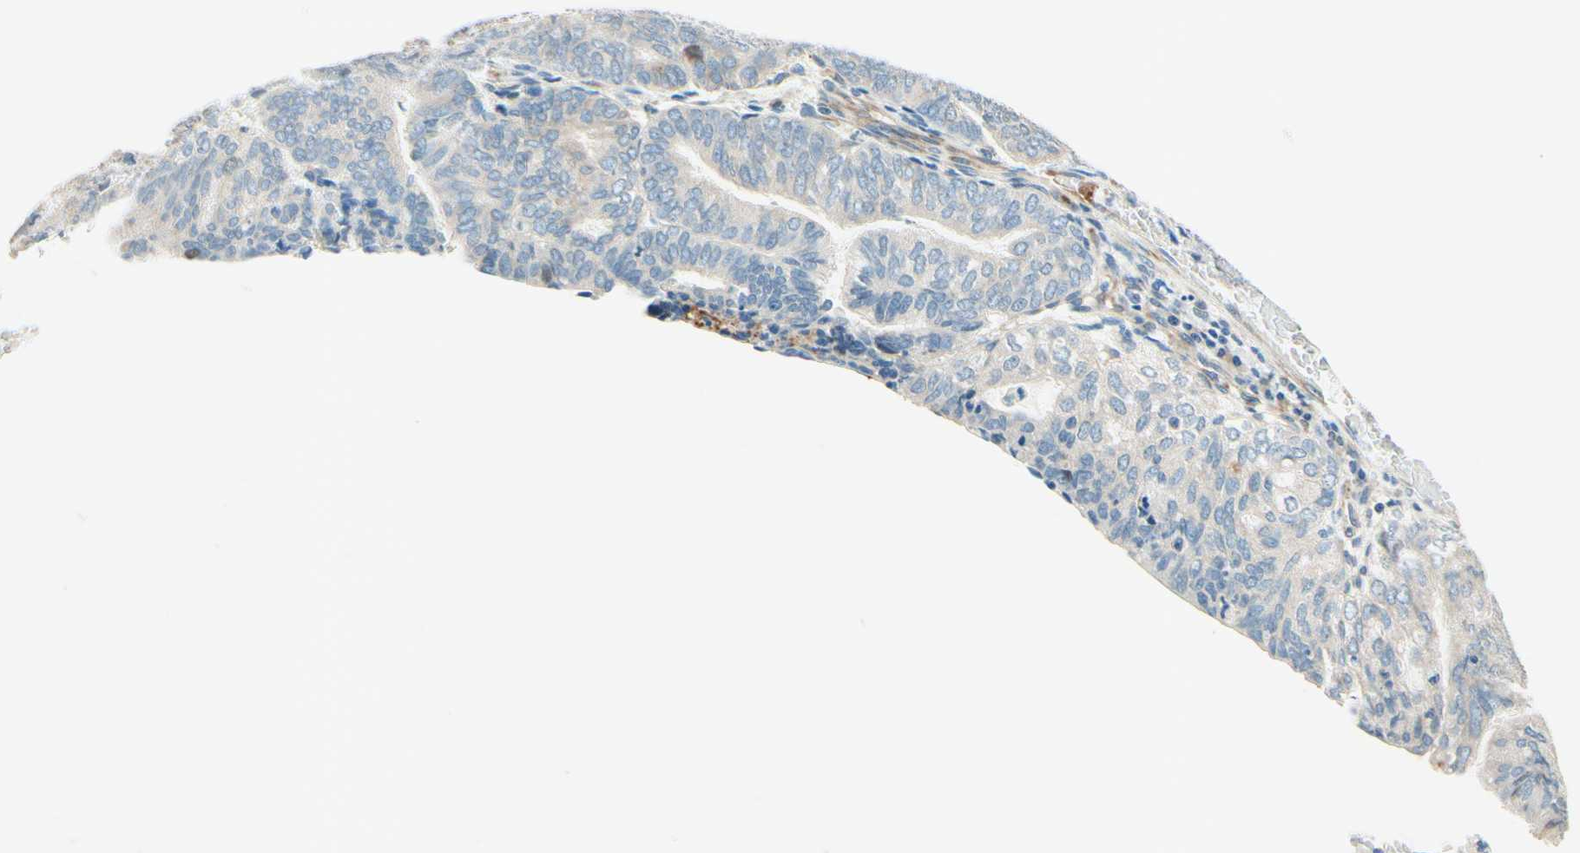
{"staining": {"intensity": "negative", "quantity": "none", "location": "none"}, "tissue": "endometrial cancer", "cell_type": "Tumor cells", "image_type": "cancer", "snomed": [{"axis": "morphology", "description": "Adenocarcinoma, NOS"}, {"axis": "topography", "description": "Uterus"}], "caption": "Micrograph shows no significant protein expression in tumor cells of adenocarcinoma (endometrial). (IHC, brightfield microscopy, high magnification).", "gene": "TAOK2", "patient": {"sex": "female", "age": 60}}